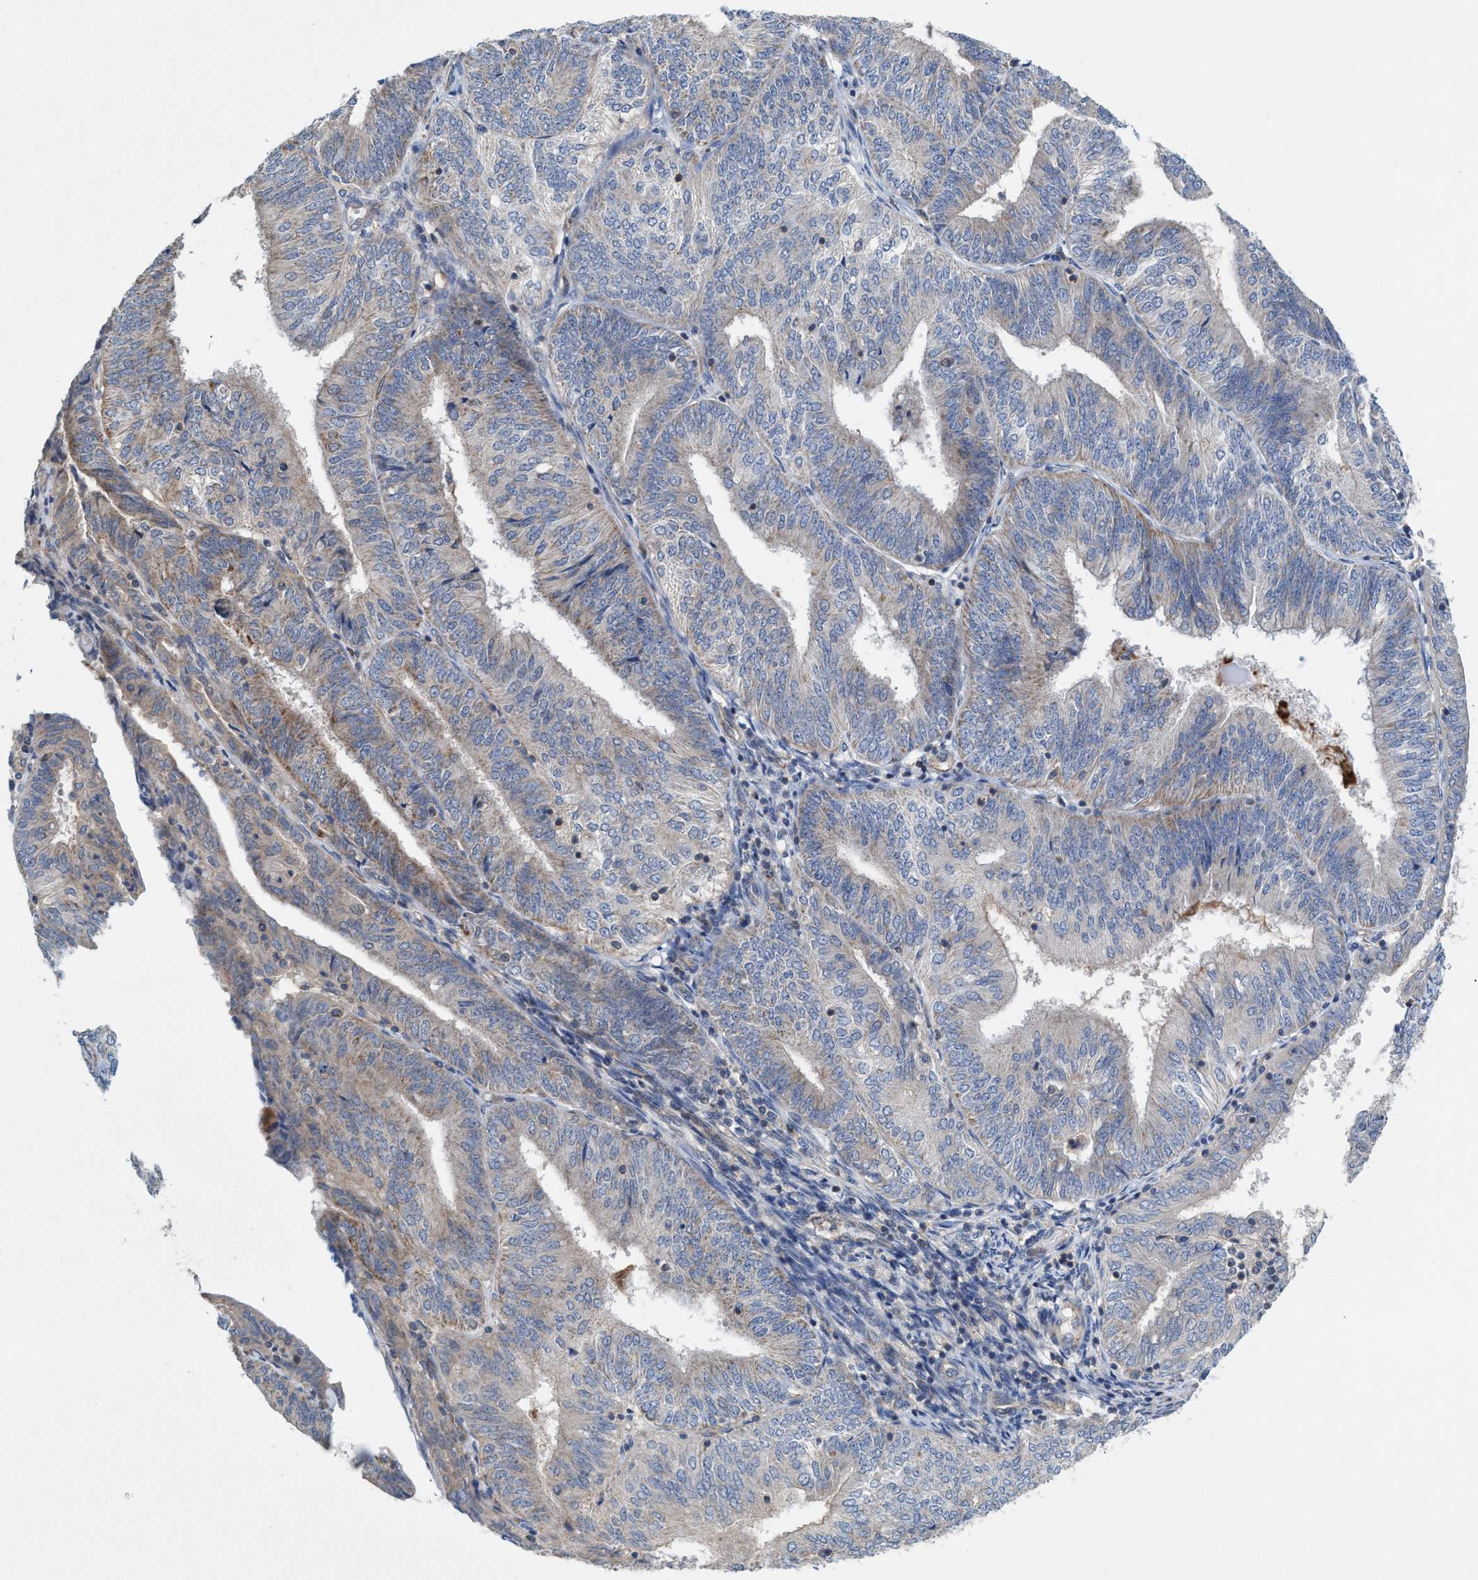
{"staining": {"intensity": "moderate", "quantity": "<25%", "location": "cytoplasmic/membranous"}, "tissue": "endometrial cancer", "cell_type": "Tumor cells", "image_type": "cancer", "snomed": [{"axis": "morphology", "description": "Adenocarcinoma, NOS"}, {"axis": "topography", "description": "Endometrium"}], "caption": "The immunohistochemical stain labels moderate cytoplasmic/membranous staining in tumor cells of endometrial adenocarcinoma tissue.", "gene": "MRM1", "patient": {"sex": "female", "age": 58}}